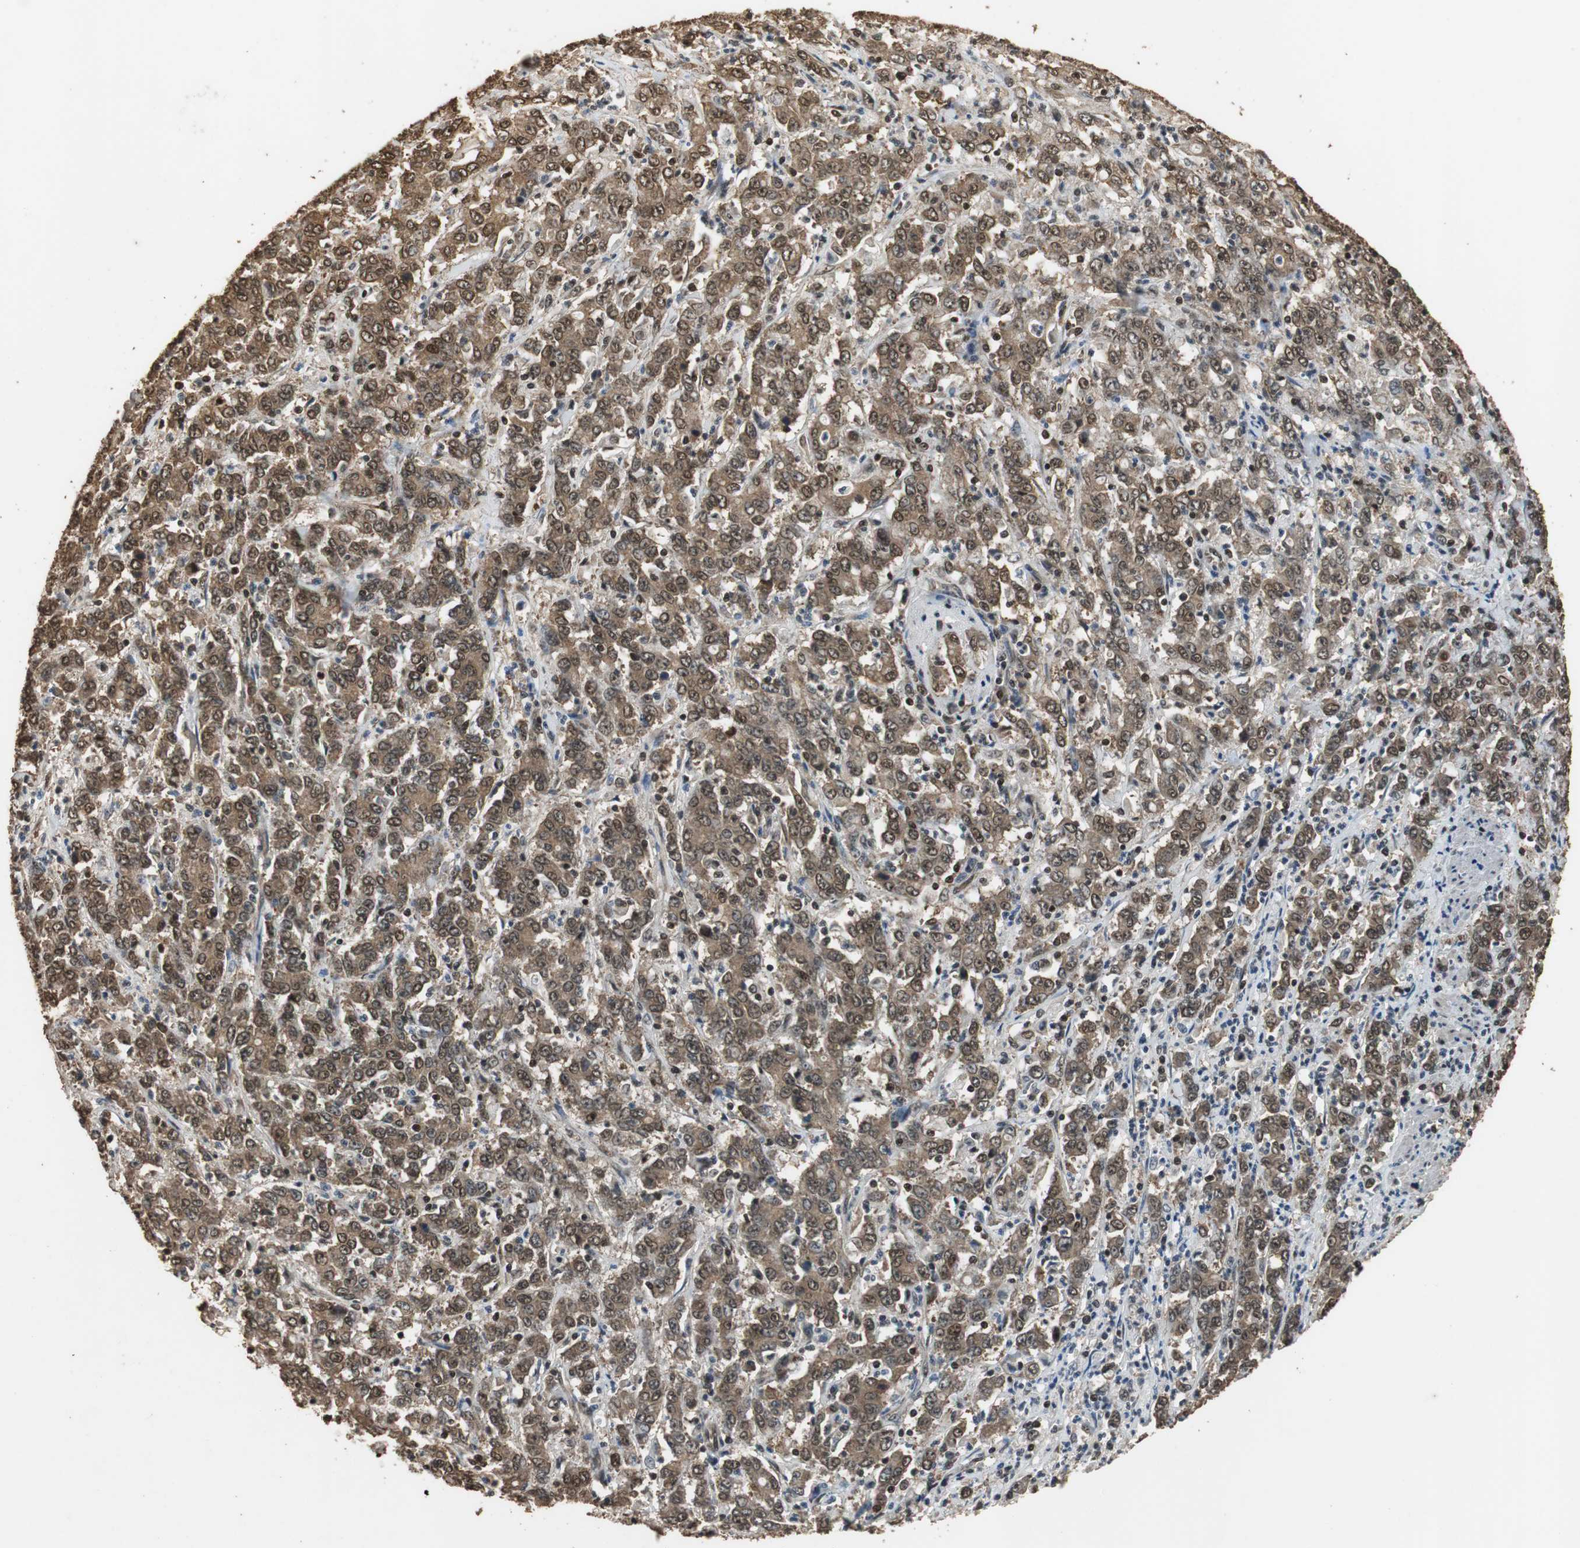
{"staining": {"intensity": "strong", "quantity": ">75%", "location": "cytoplasmic/membranous,nuclear"}, "tissue": "stomach cancer", "cell_type": "Tumor cells", "image_type": "cancer", "snomed": [{"axis": "morphology", "description": "Adenocarcinoma, NOS"}, {"axis": "topography", "description": "Stomach, lower"}], "caption": "Strong cytoplasmic/membranous and nuclear expression for a protein is present in about >75% of tumor cells of stomach cancer using IHC.", "gene": "ZNF18", "patient": {"sex": "female", "age": 71}}